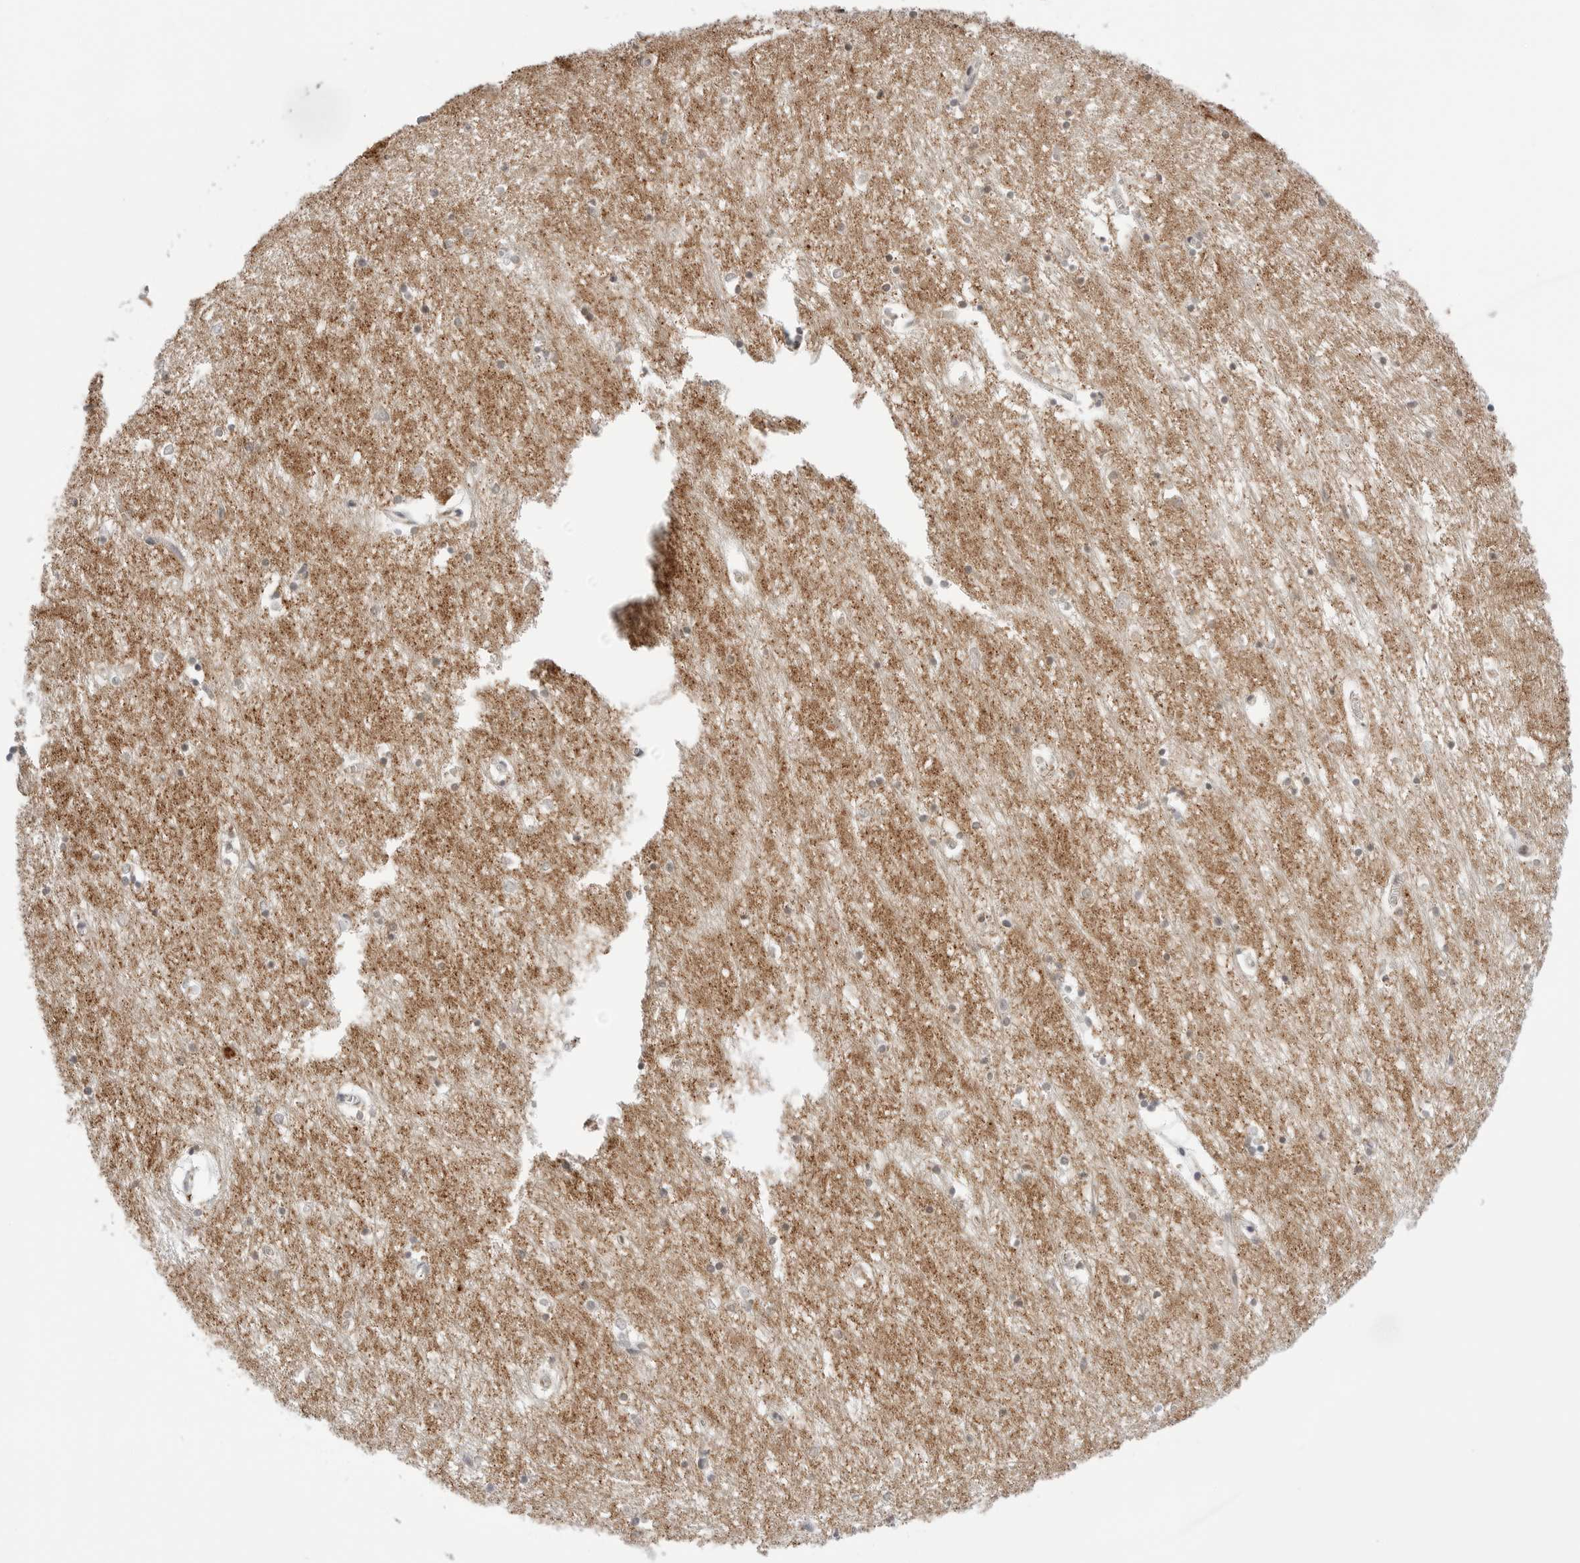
{"staining": {"intensity": "weak", "quantity": "<25%", "location": "cytoplasmic/membranous"}, "tissue": "hippocampus", "cell_type": "Glial cells", "image_type": "normal", "snomed": [{"axis": "morphology", "description": "Normal tissue, NOS"}, {"axis": "topography", "description": "Hippocampus"}], "caption": "The micrograph displays no staining of glial cells in benign hippocampus. (Stains: DAB (3,3'-diaminobenzidine) immunohistochemistry (IHC) with hematoxylin counter stain, Microscopy: brightfield microscopy at high magnification).", "gene": "ATP5IF1", "patient": {"sex": "male", "age": 70}}